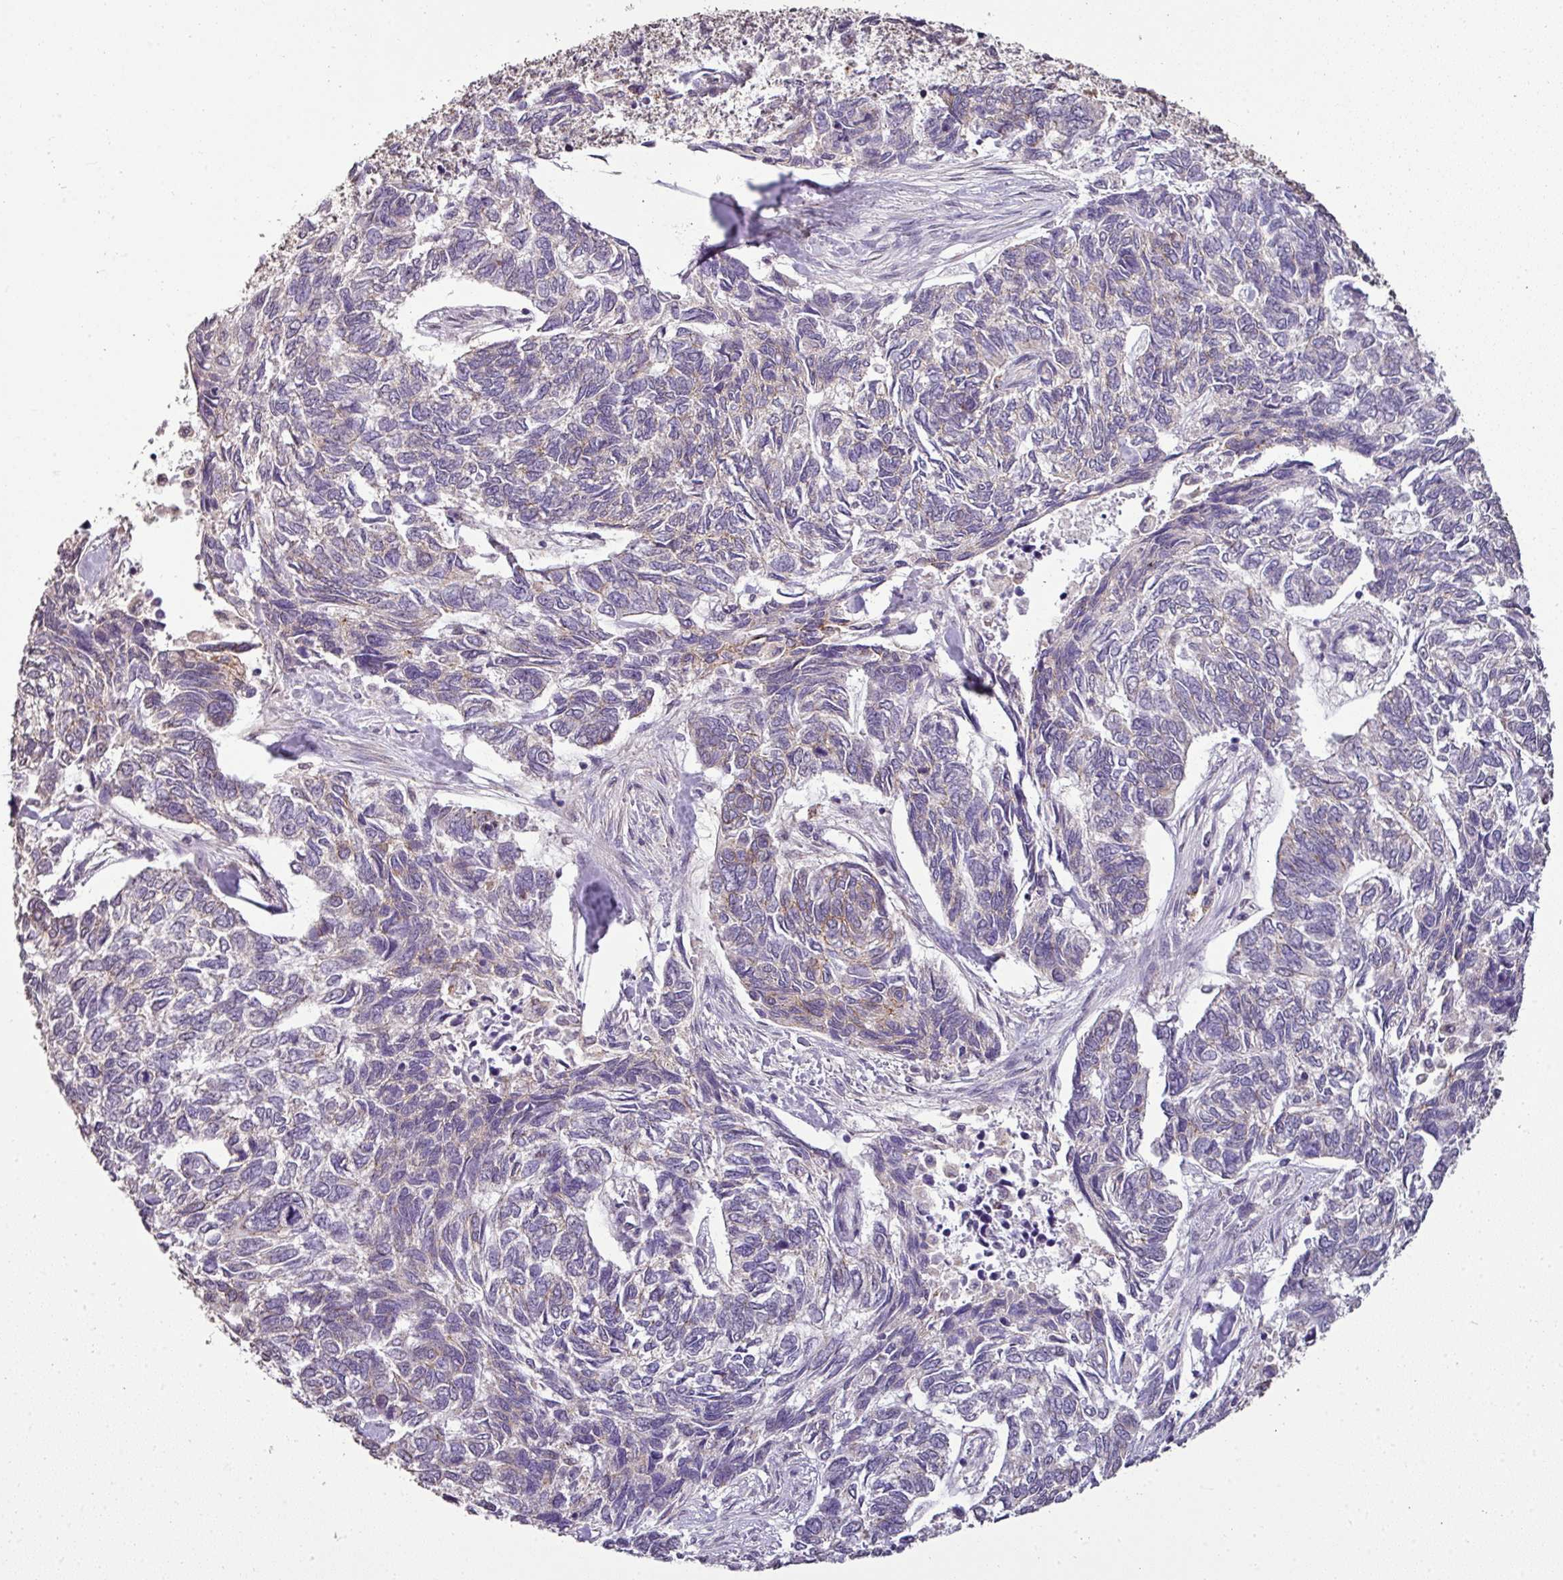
{"staining": {"intensity": "negative", "quantity": "none", "location": "none"}, "tissue": "skin cancer", "cell_type": "Tumor cells", "image_type": "cancer", "snomed": [{"axis": "morphology", "description": "Basal cell carcinoma"}, {"axis": "topography", "description": "Skin"}], "caption": "IHC histopathology image of neoplastic tissue: skin basal cell carcinoma stained with DAB shows no significant protein staining in tumor cells.", "gene": "JPH2", "patient": {"sex": "female", "age": 65}}